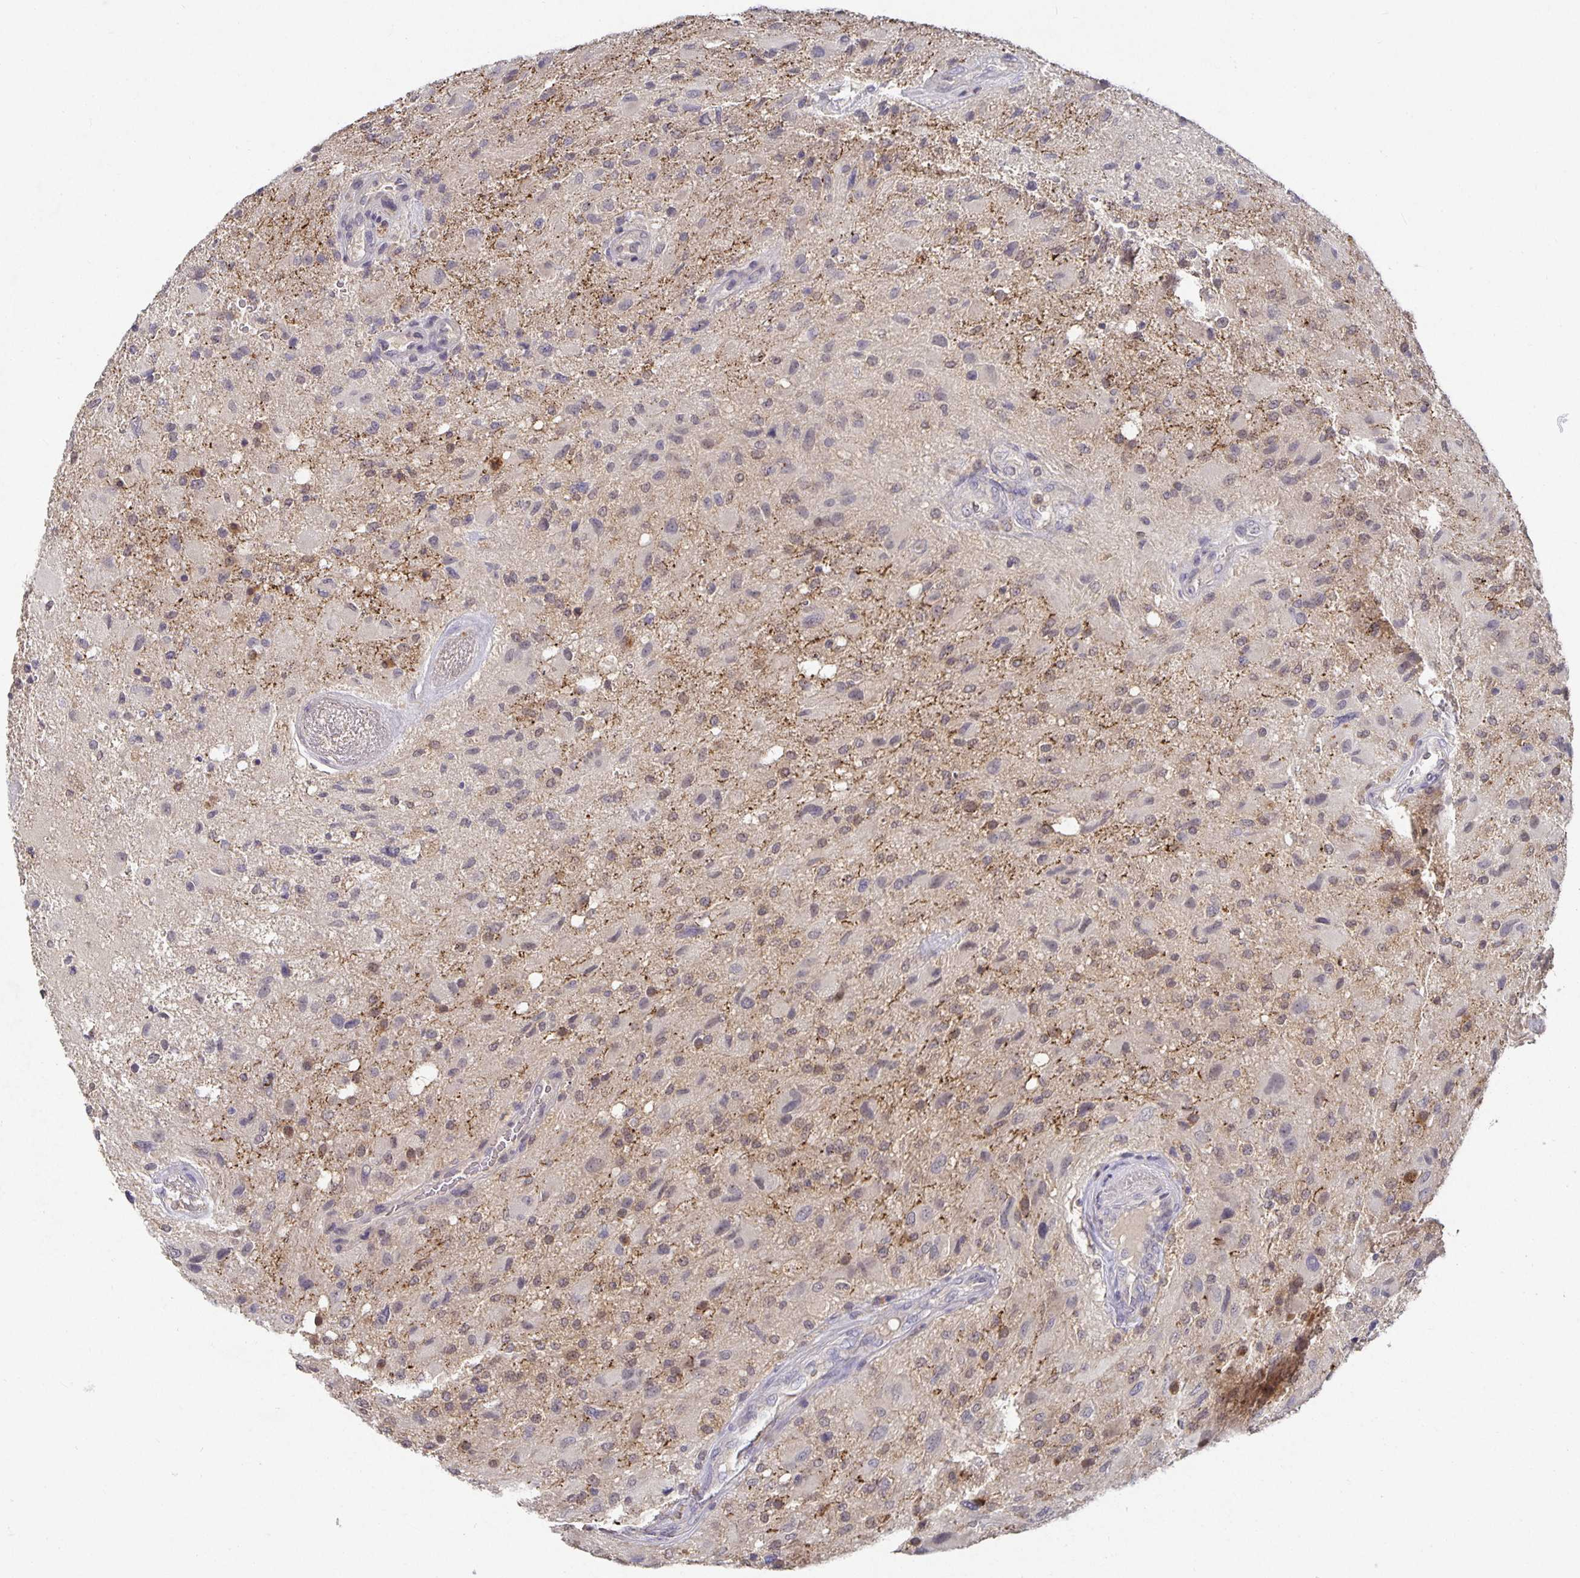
{"staining": {"intensity": "weak", "quantity": "<25%", "location": "cytoplasmic/membranous"}, "tissue": "glioma", "cell_type": "Tumor cells", "image_type": "cancer", "snomed": [{"axis": "morphology", "description": "Glioma, malignant, High grade"}, {"axis": "topography", "description": "Brain"}], "caption": "IHC photomicrograph of neoplastic tissue: glioma stained with DAB (3,3'-diaminobenzidine) reveals no significant protein expression in tumor cells.", "gene": "HEPN1", "patient": {"sex": "male", "age": 53}}